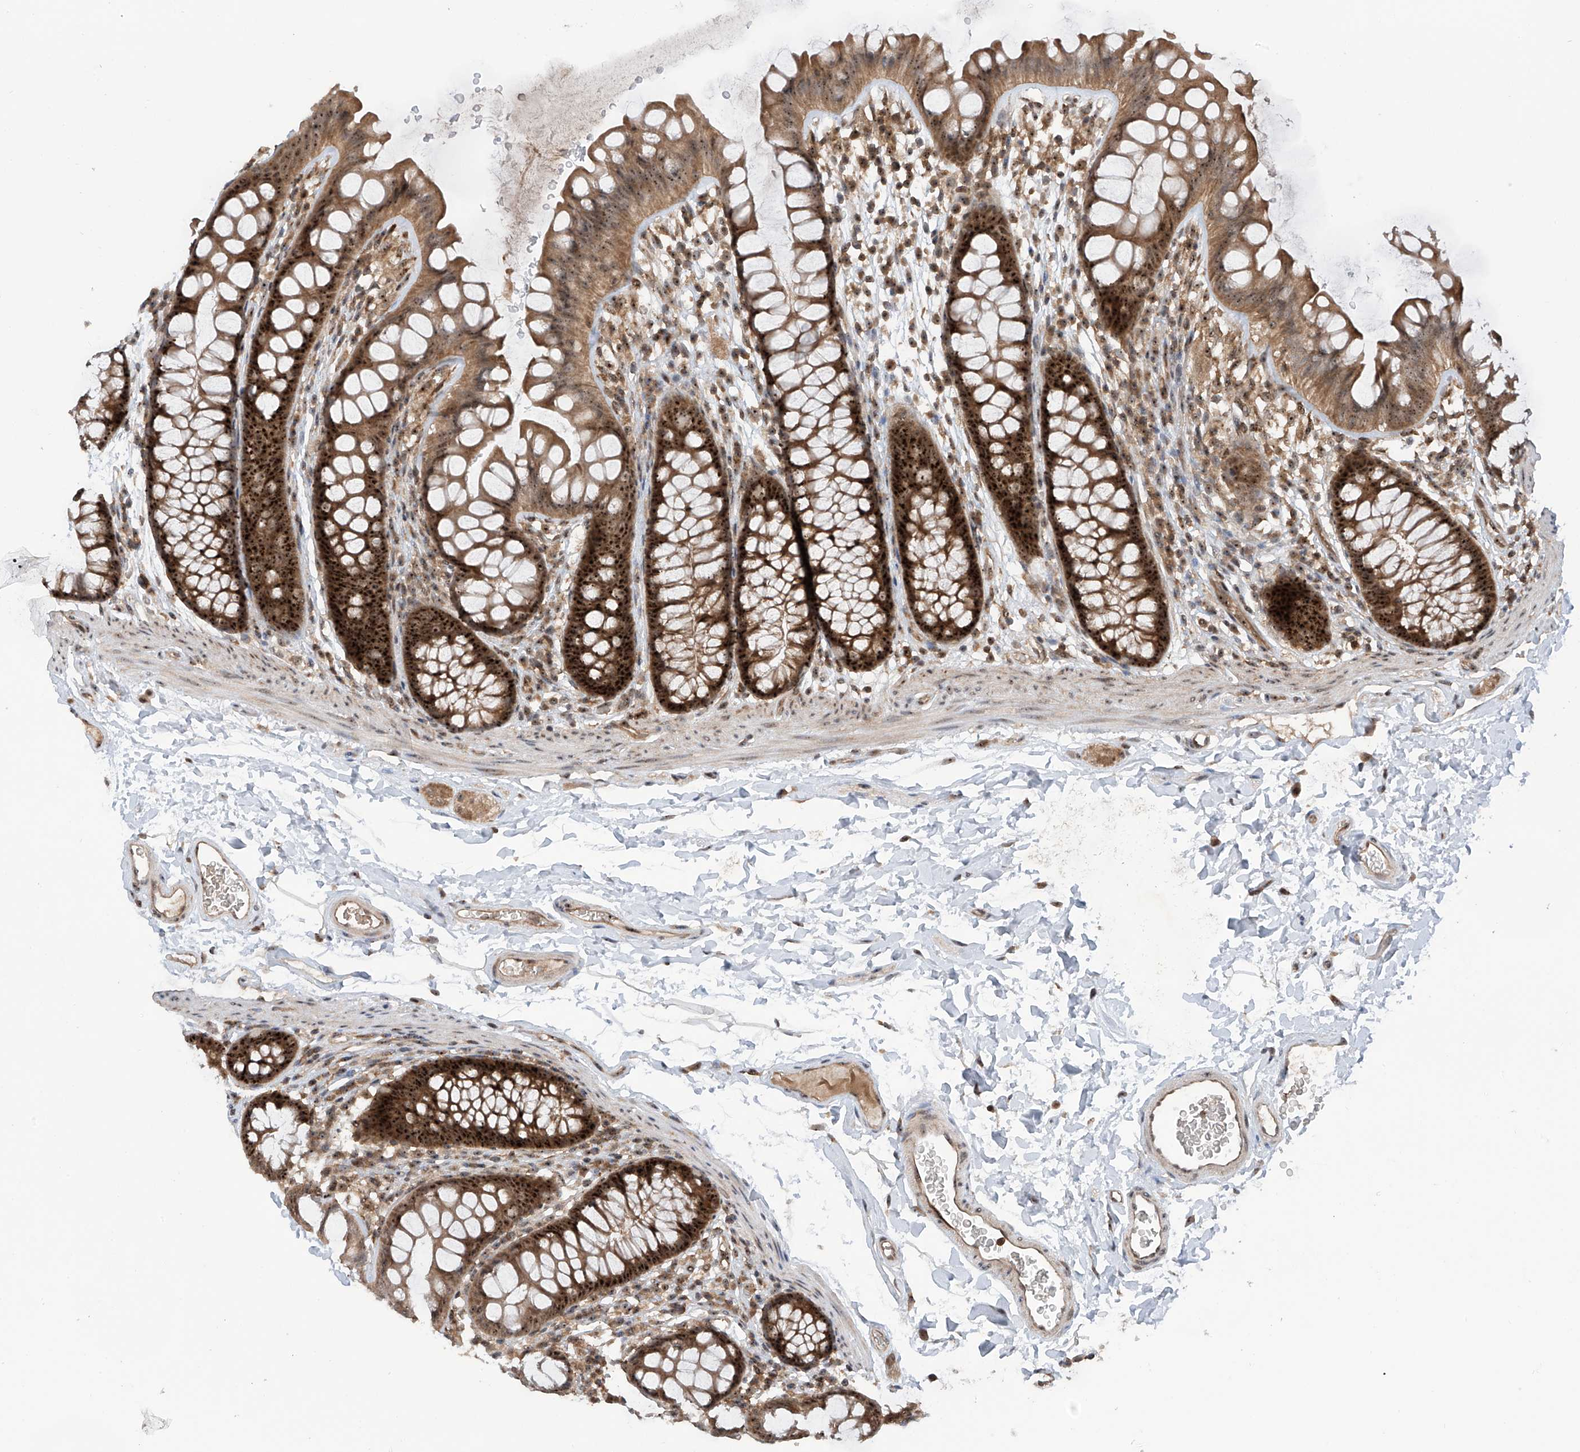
{"staining": {"intensity": "moderate", "quantity": ">75%", "location": "cytoplasmic/membranous"}, "tissue": "colon", "cell_type": "Endothelial cells", "image_type": "normal", "snomed": [{"axis": "morphology", "description": "Normal tissue, NOS"}, {"axis": "topography", "description": "Colon"}], "caption": "A brown stain shows moderate cytoplasmic/membranous positivity of a protein in endothelial cells of unremarkable colon.", "gene": "C1orf131", "patient": {"sex": "female", "age": 62}}